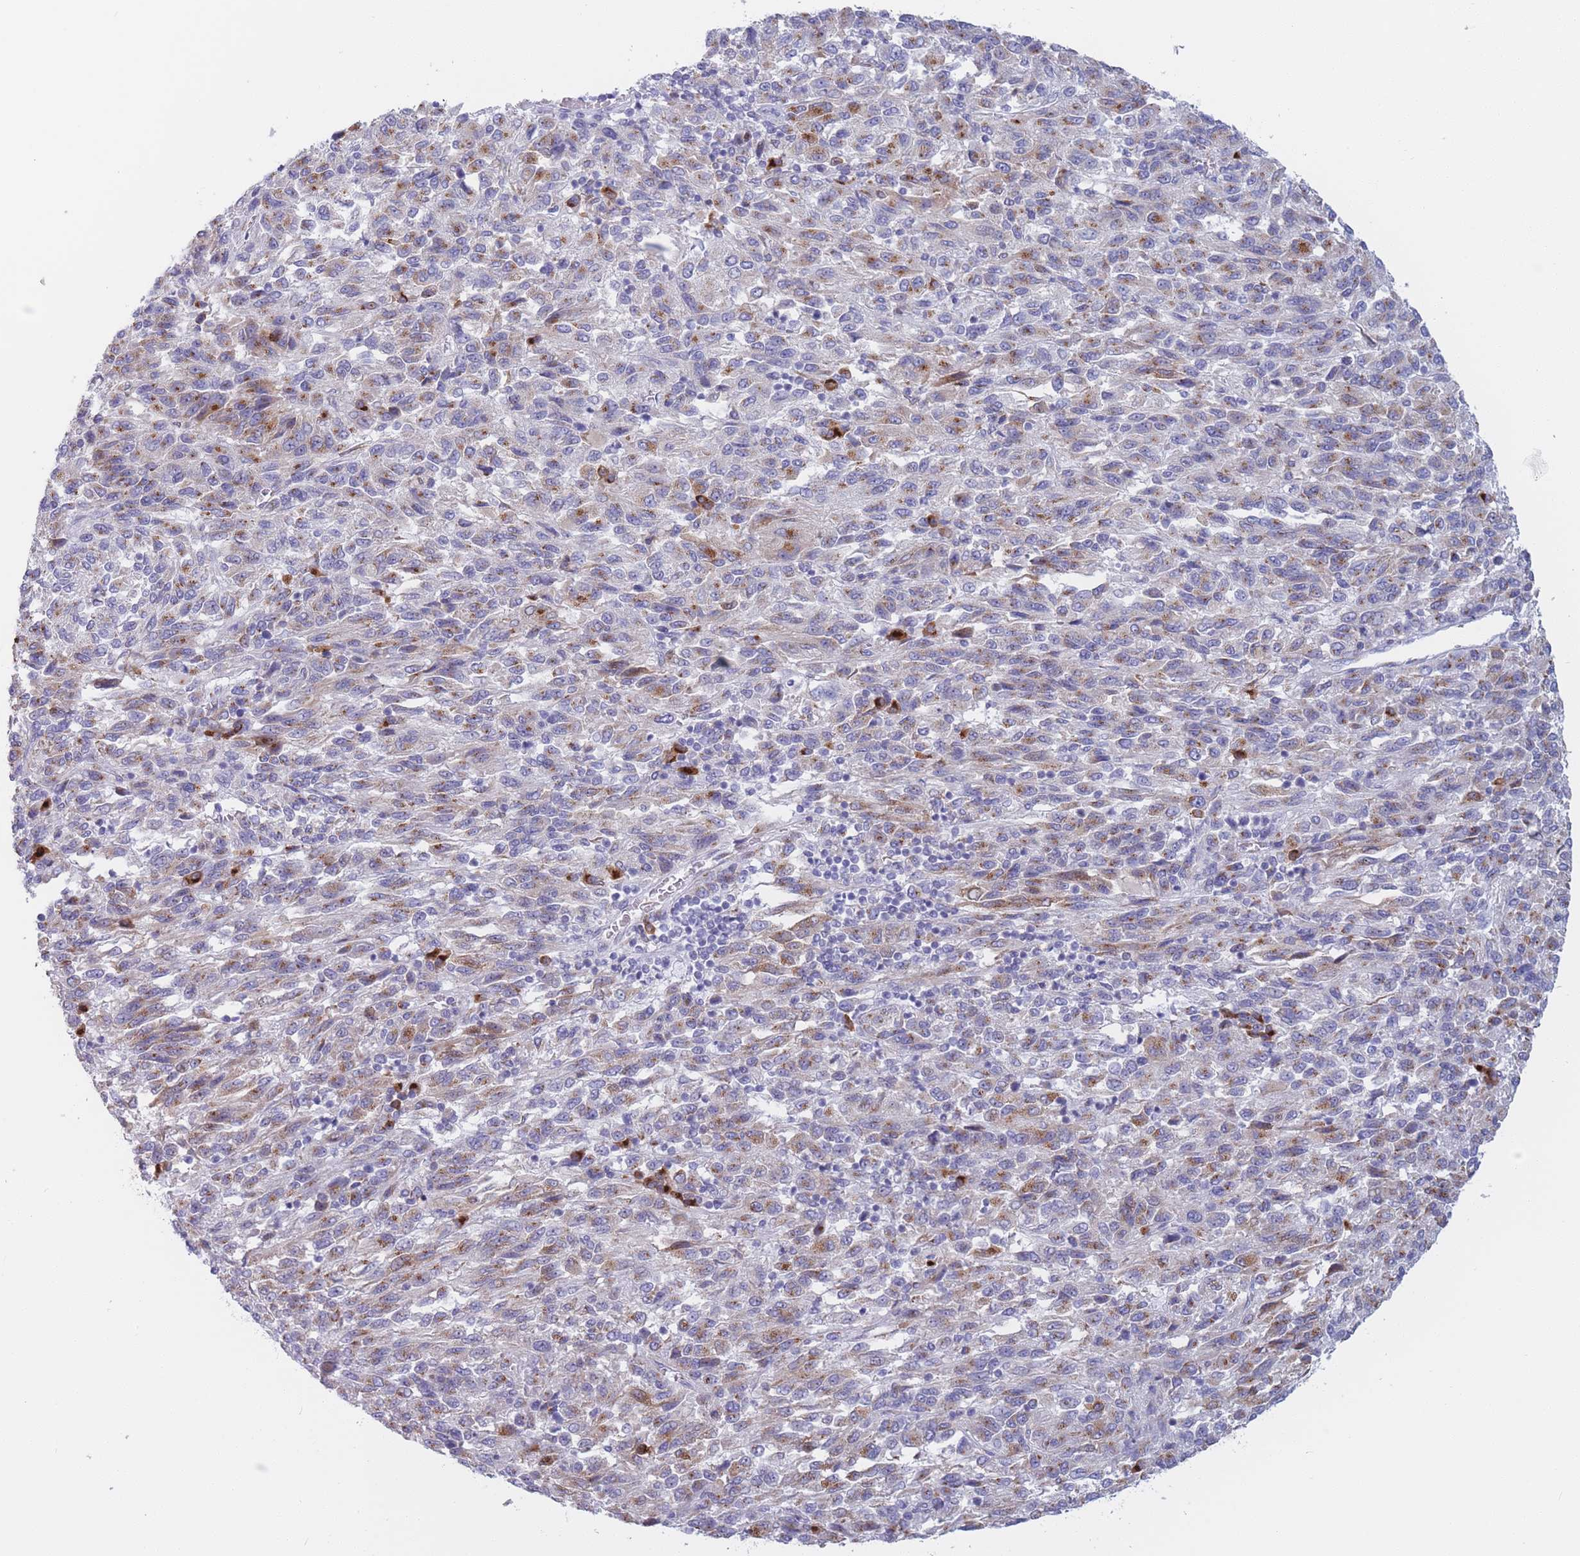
{"staining": {"intensity": "moderate", "quantity": "25%-75%", "location": "cytoplasmic/membranous"}, "tissue": "melanoma", "cell_type": "Tumor cells", "image_type": "cancer", "snomed": [{"axis": "morphology", "description": "Malignant melanoma, Metastatic site"}, {"axis": "topography", "description": "Lung"}], "caption": "A high-resolution image shows immunohistochemistry (IHC) staining of malignant melanoma (metastatic site), which reveals moderate cytoplasmic/membranous expression in about 25%-75% of tumor cells. Nuclei are stained in blue.", "gene": "MRPL30", "patient": {"sex": "male", "age": 64}}